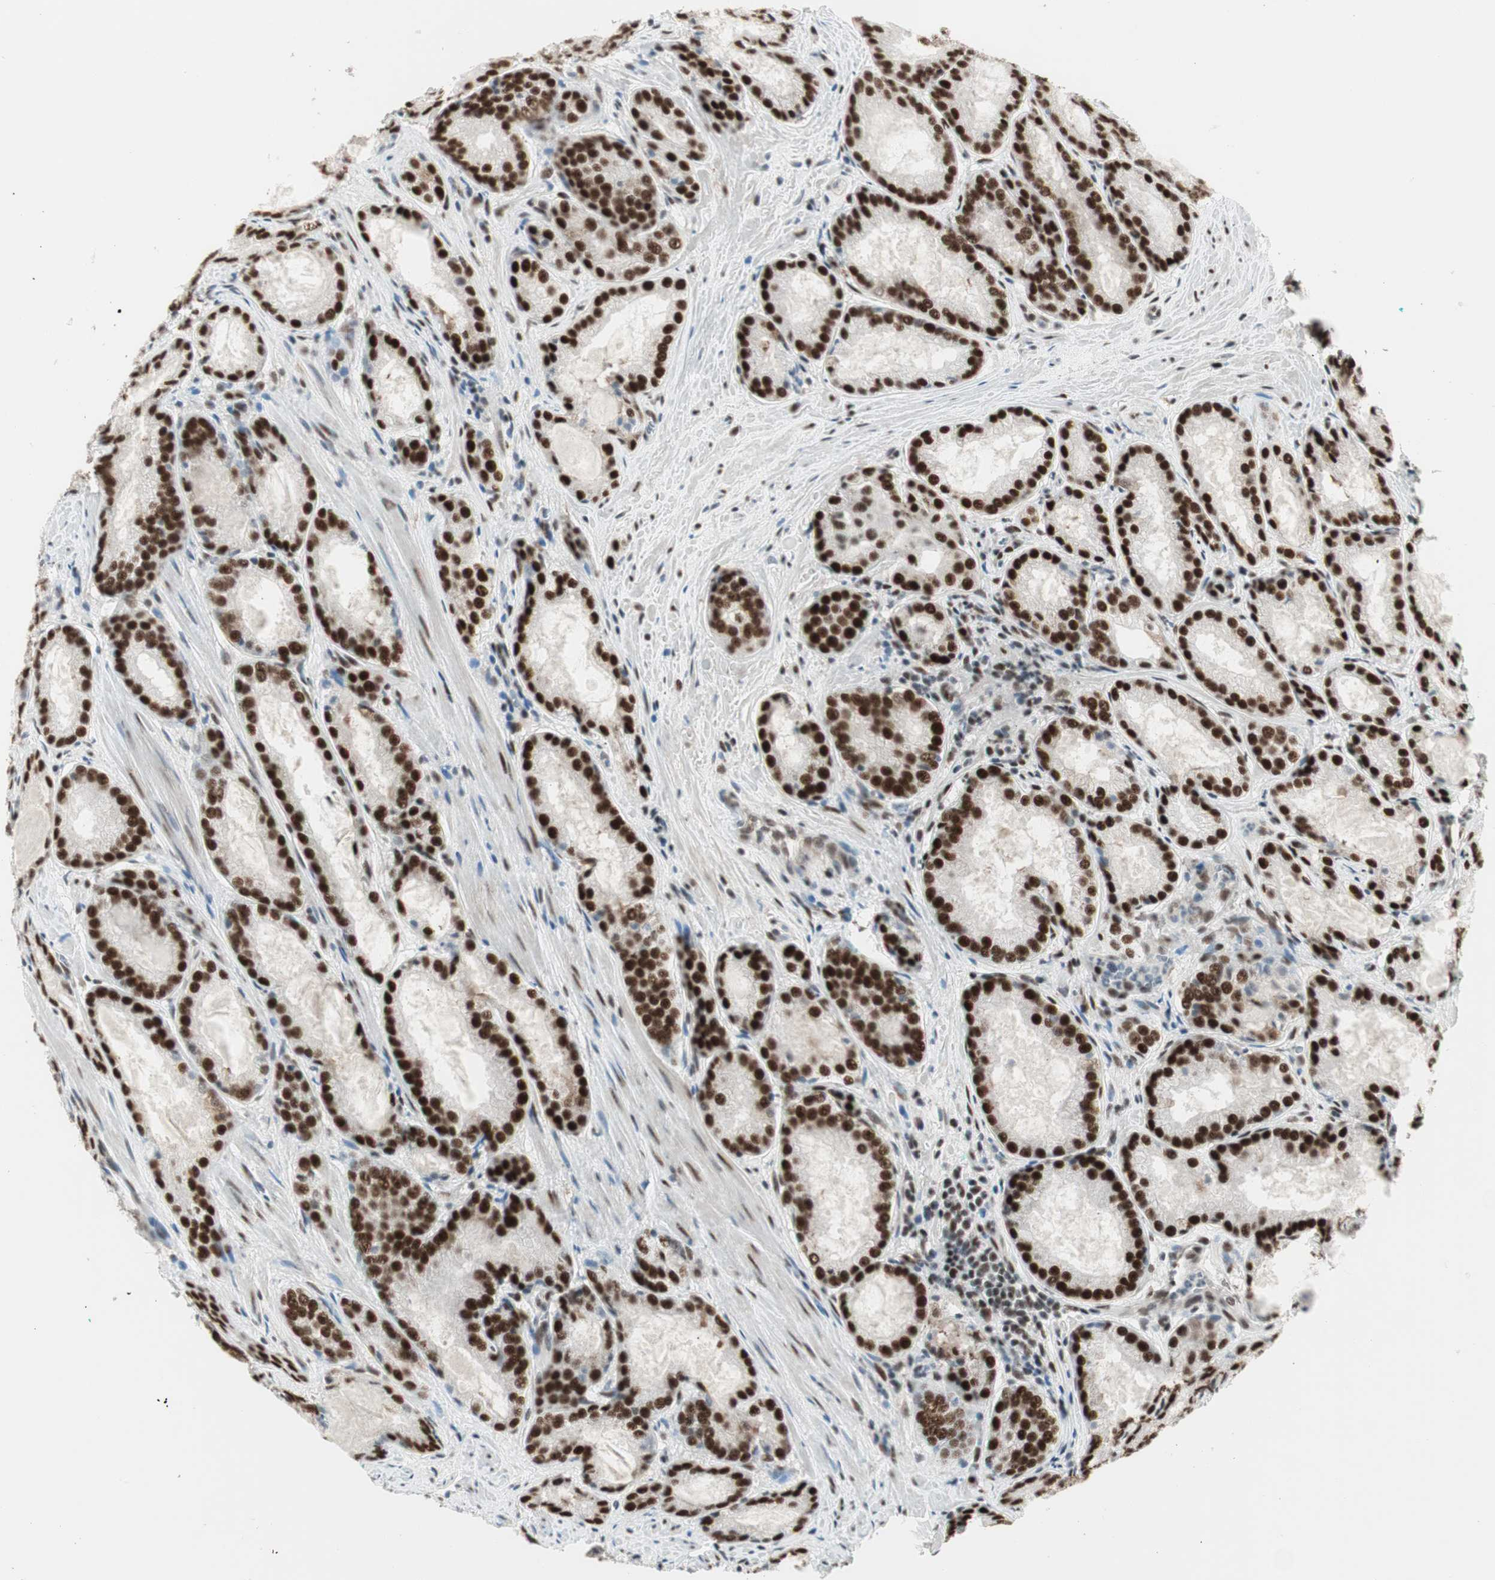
{"staining": {"intensity": "strong", "quantity": ">75%", "location": "nuclear"}, "tissue": "prostate cancer", "cell_type": "Tumor cells", "image_type": "cancer", "snomed": [{"axis": "morphology", "description": "Adenocarcinoma, Low grade"}, {"axis": "topography", "description": "Prostate"}], "caption": "Immunohistochemical staining of prostate adenocarcinoma (low-grade) demonstrates strong nuclear protein expression in approximately >75% of tumor cells. The protein is stained brown, and the nuclei are stained in blue (DAB IHC with brightfield microscopy, high magnification).", "gene": "HEXIM1", "patient": {"sex": "male", "age": 64}}